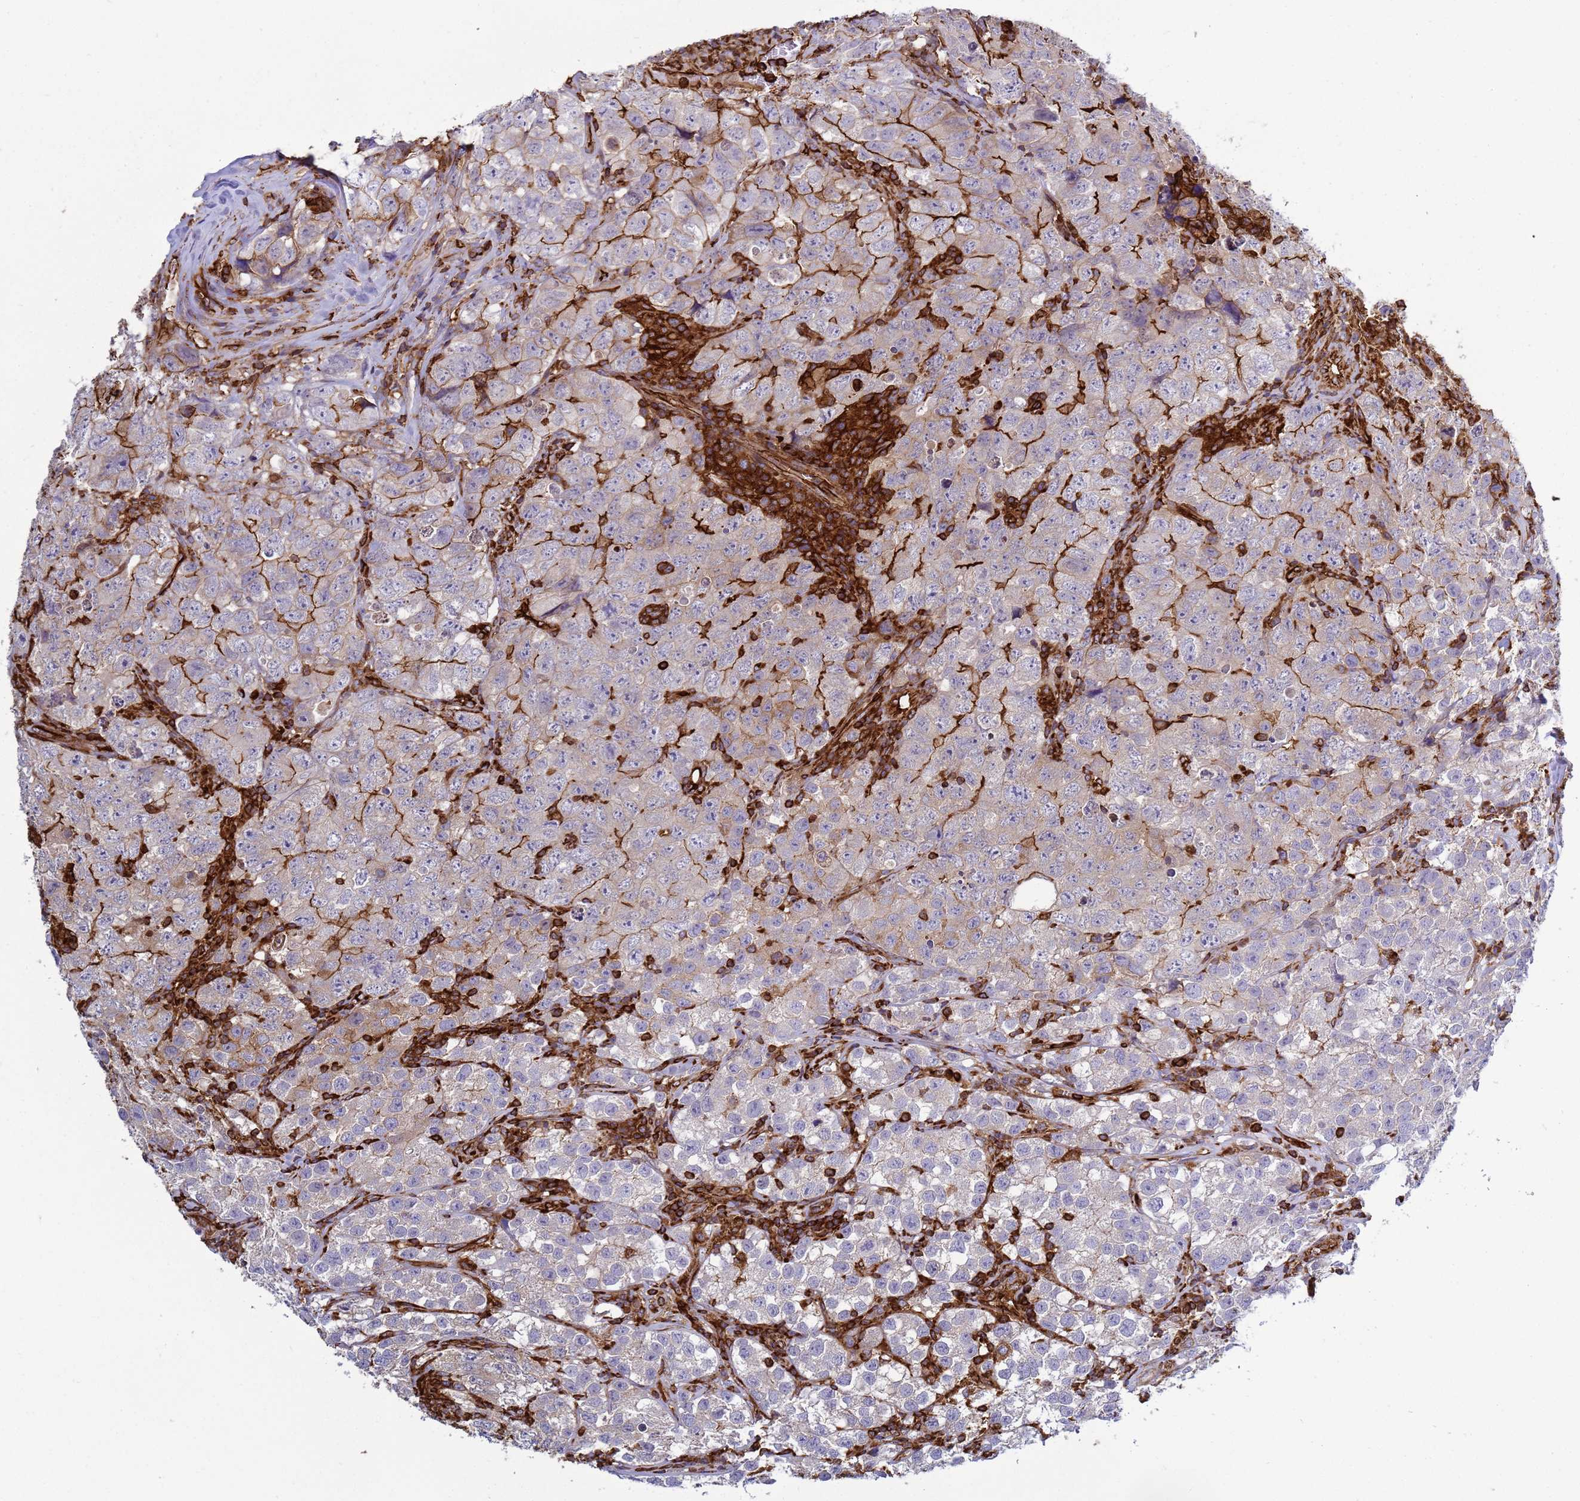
{"staining": {"intensity": "weak", "quantity": "25%-75%", "location": "cytoplasmic/membranous"}, "tissue": "testis cancer", "cell_type": "Tumor cells", "image_type": "cancer", "snomed": [{"axis": "morphology", "description": "Seminoma, NOS"}, {"axis": "morphology", "description": "Carcinoma, Embryonal, NOS"}, {"axis": "topography", "description": "Testis"}], "caption": "Testis seminoma stained with a brown dye displays weak cytoplasmic/membranous positive expression in about 25%-75% of tumor cells.", "gene": "ZBTB8OS", "patient": {"sex": "male", "age": 43}}